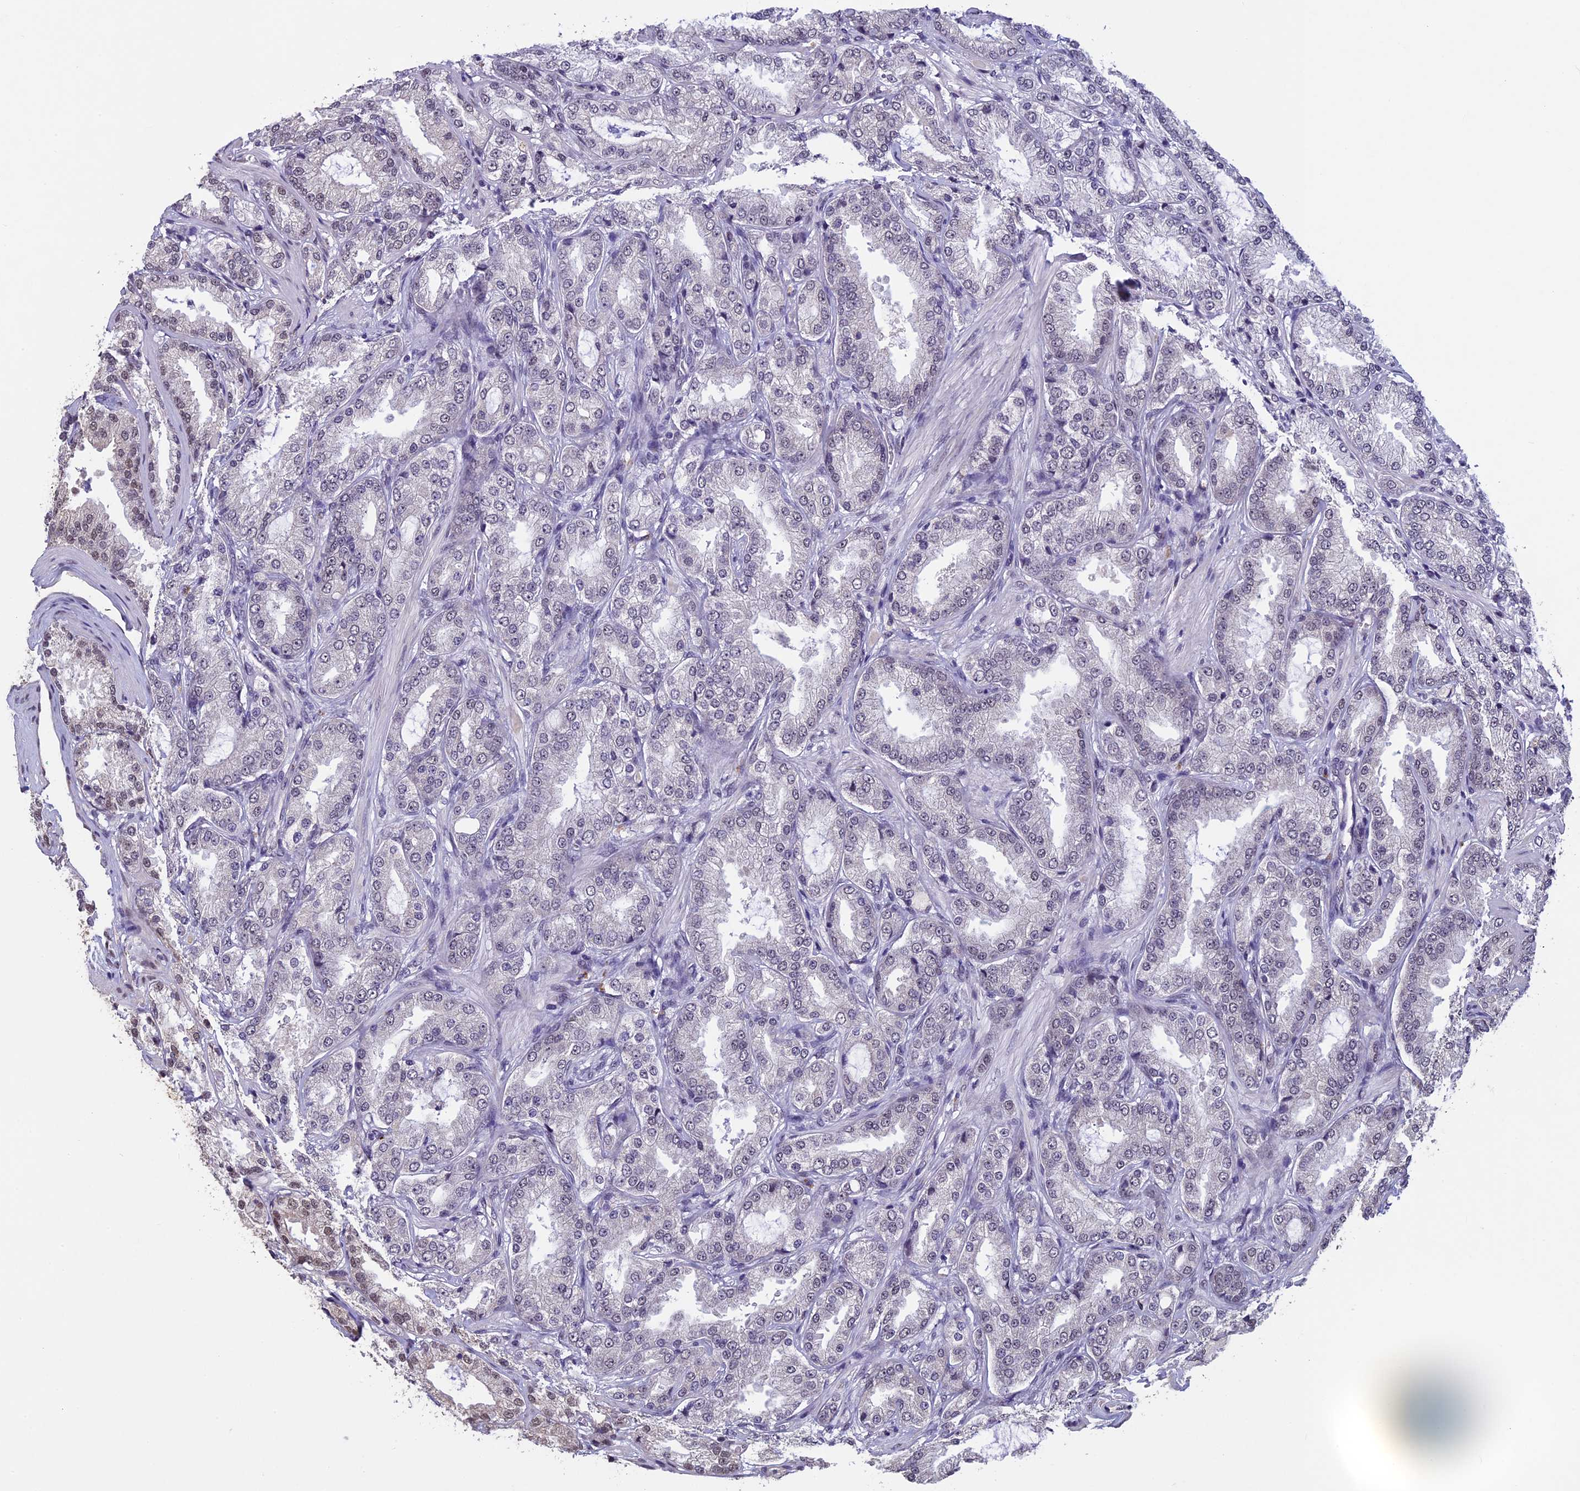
{"staining": {"intensity": "weak", "quantity": "<25%", "location": "nuclear"}, "tissue": "prostate cancer", "cell_type": "Tumor cells", "image_type": "cancer", "snomed": [{"axis": "morphology", "description": "Adenocarcinoma, Low grade"}, {"axis": "topography", "description": "Prostate"}], "caption": "The micrograph exhibits no significant staining in tumor cells of prostate cancer (low-grade adenocarcinoma).", "gene": "RNF40", "patient": {"sex": "male", "age": 59}}